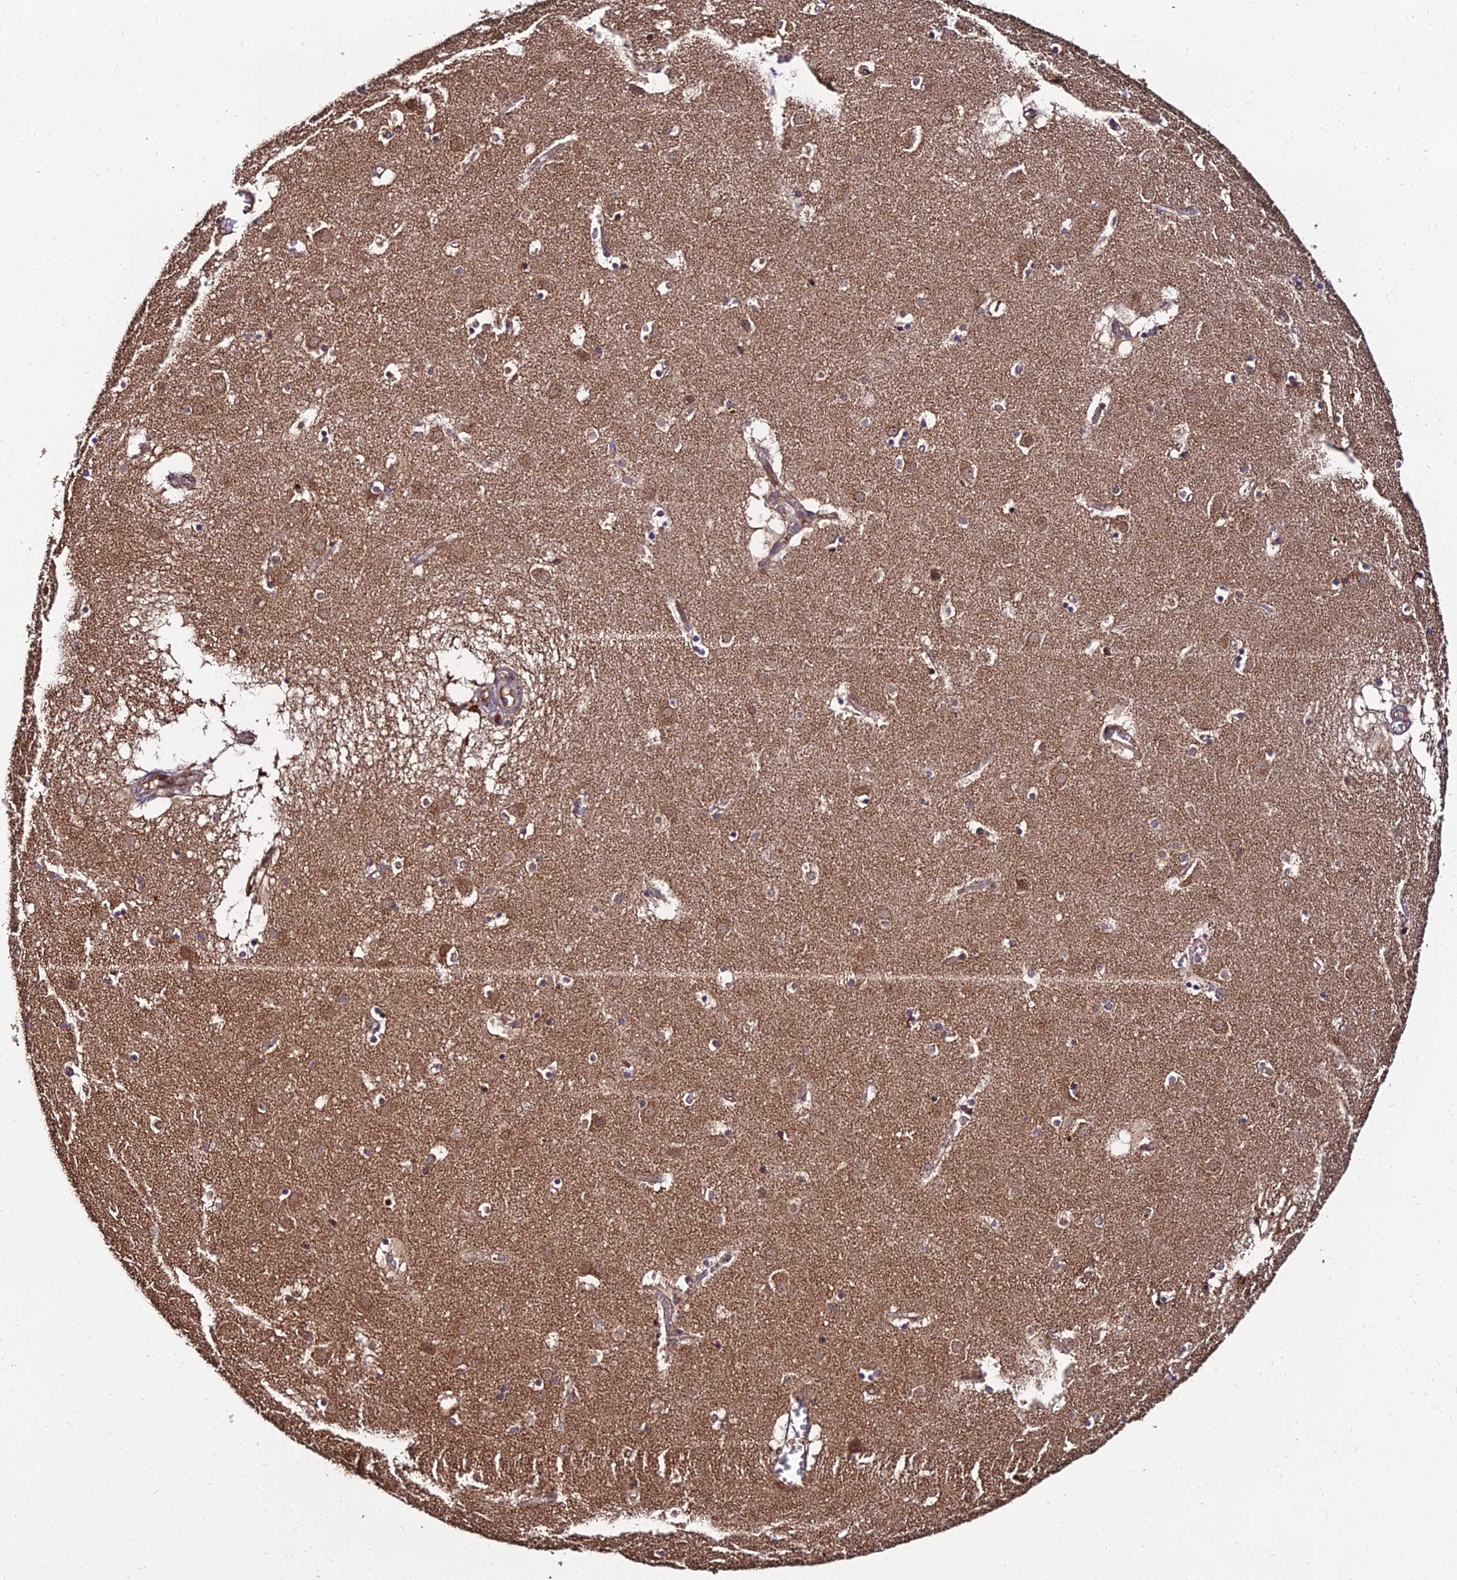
{"staining": {"intensity": "moderate", "quantity": ">75%", "location": "cytoplasmic/membranous"}, "tissue": "caudate", "cell_type": "Glial cells", "image_type": "normal", "snomed": [{"axis": "morphology", "description": "Normal tissue, NOS"}, {"axis": "topography", "description": "Lateral ventricle wall"}], "caption": "High-magnification brightfield microscopy of normal caudate stained with DAB (brown) and counterstained with hematoxylin (blue). glial cells exhibit moderate cytoplasmic/membranous expression is seen in approximately>75% of cells. (Stains: DAB in brown, nuclei in blue, Microscopy: brightfield microscopy at high magnification).", "gene": "ENSG00000258465", "patient": {"sex": "male", "age": 70}}